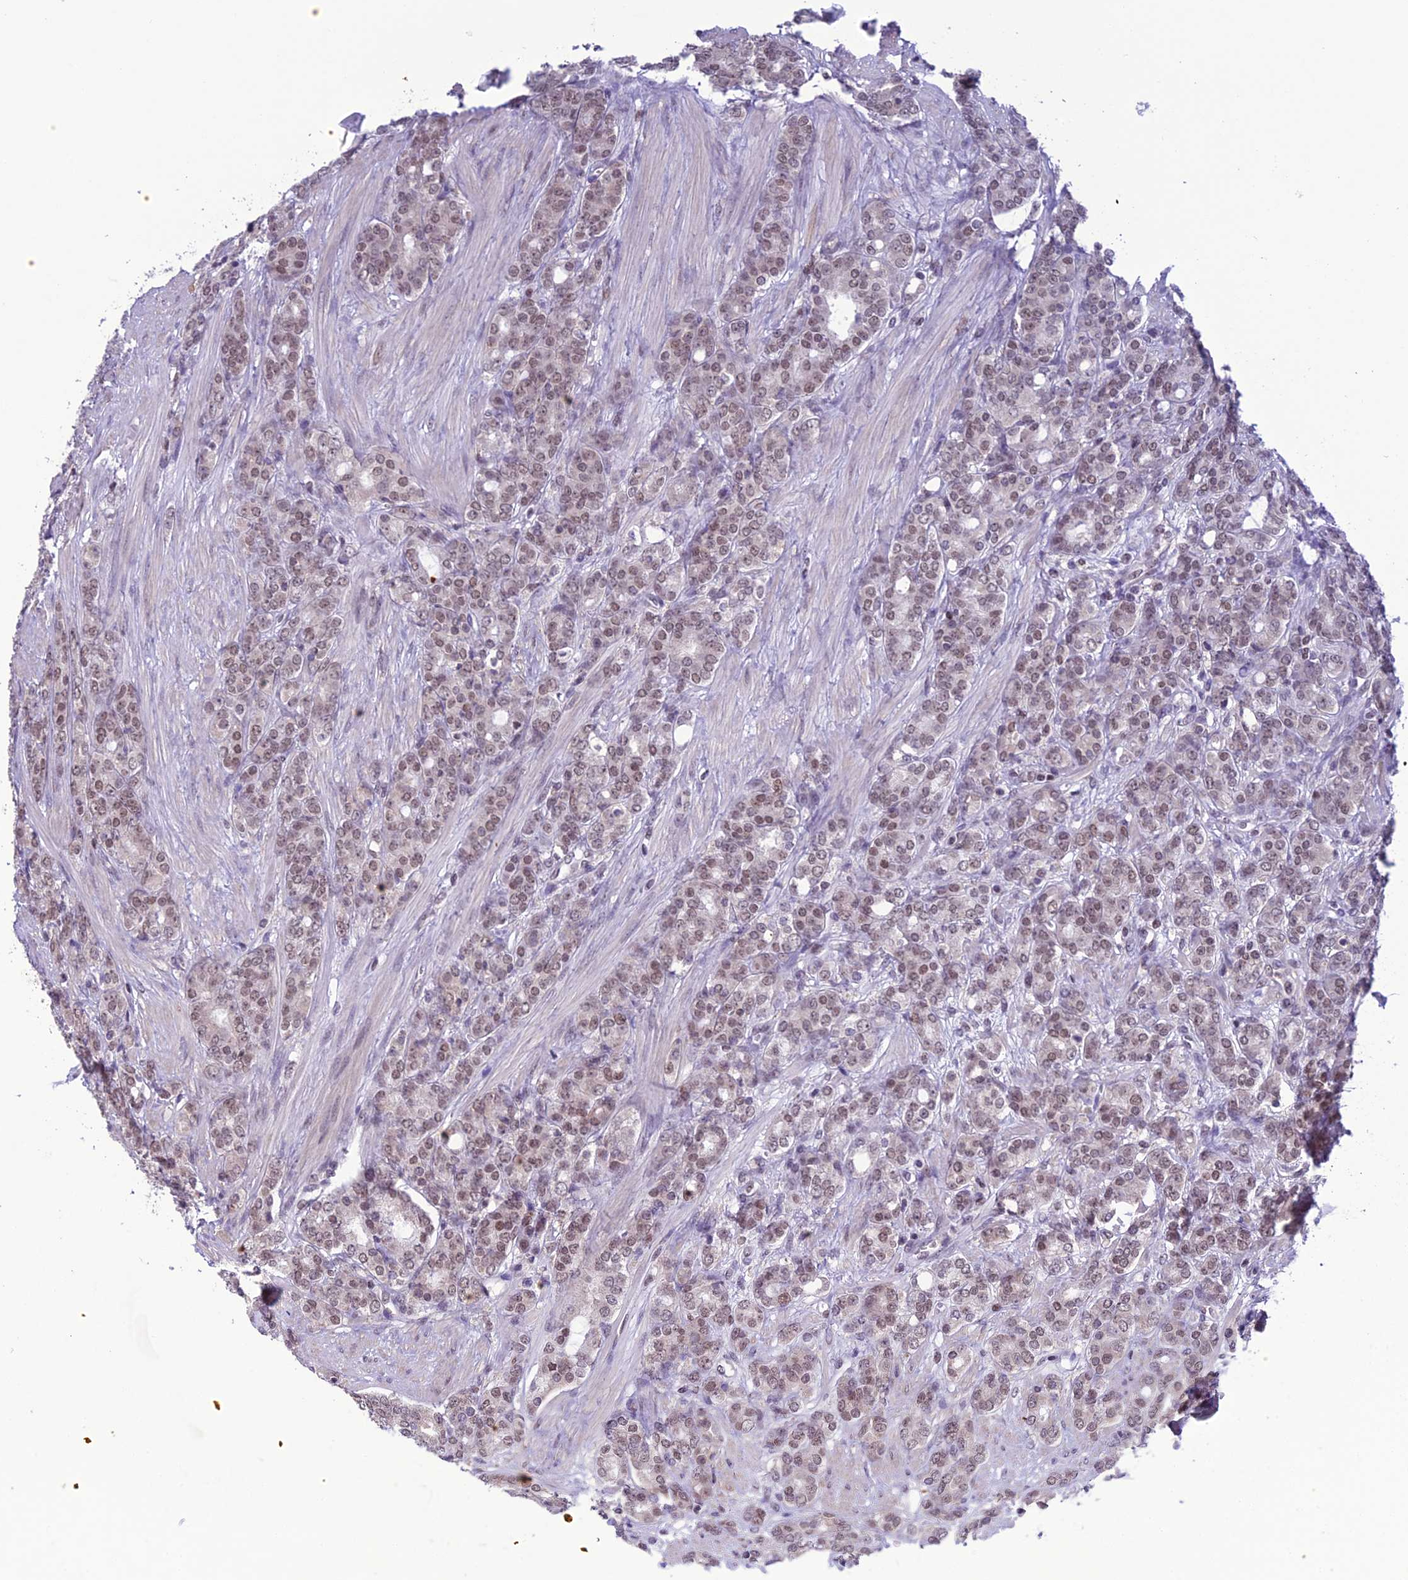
{"staining": {"intensity": "weak", "quantity": "<25%", "location": "nuclear"}, "tissue": "prostate cancer", "cell_type": "Tumor cells", "image_type": "cancer", "snomed": [{"axis": "morphology", "description": "Adenocarcinoma, High grade"}, {"axis": "topography", "description": "Prostate"}], "caption": "Human prostate adenocarcinoma (high-grade) stained for a protein using immunohistochemistry (IHC) reveals no positivity in tumor cells.", "gene": "MIS12", "patient": {"sex": "male", "age": 62}}